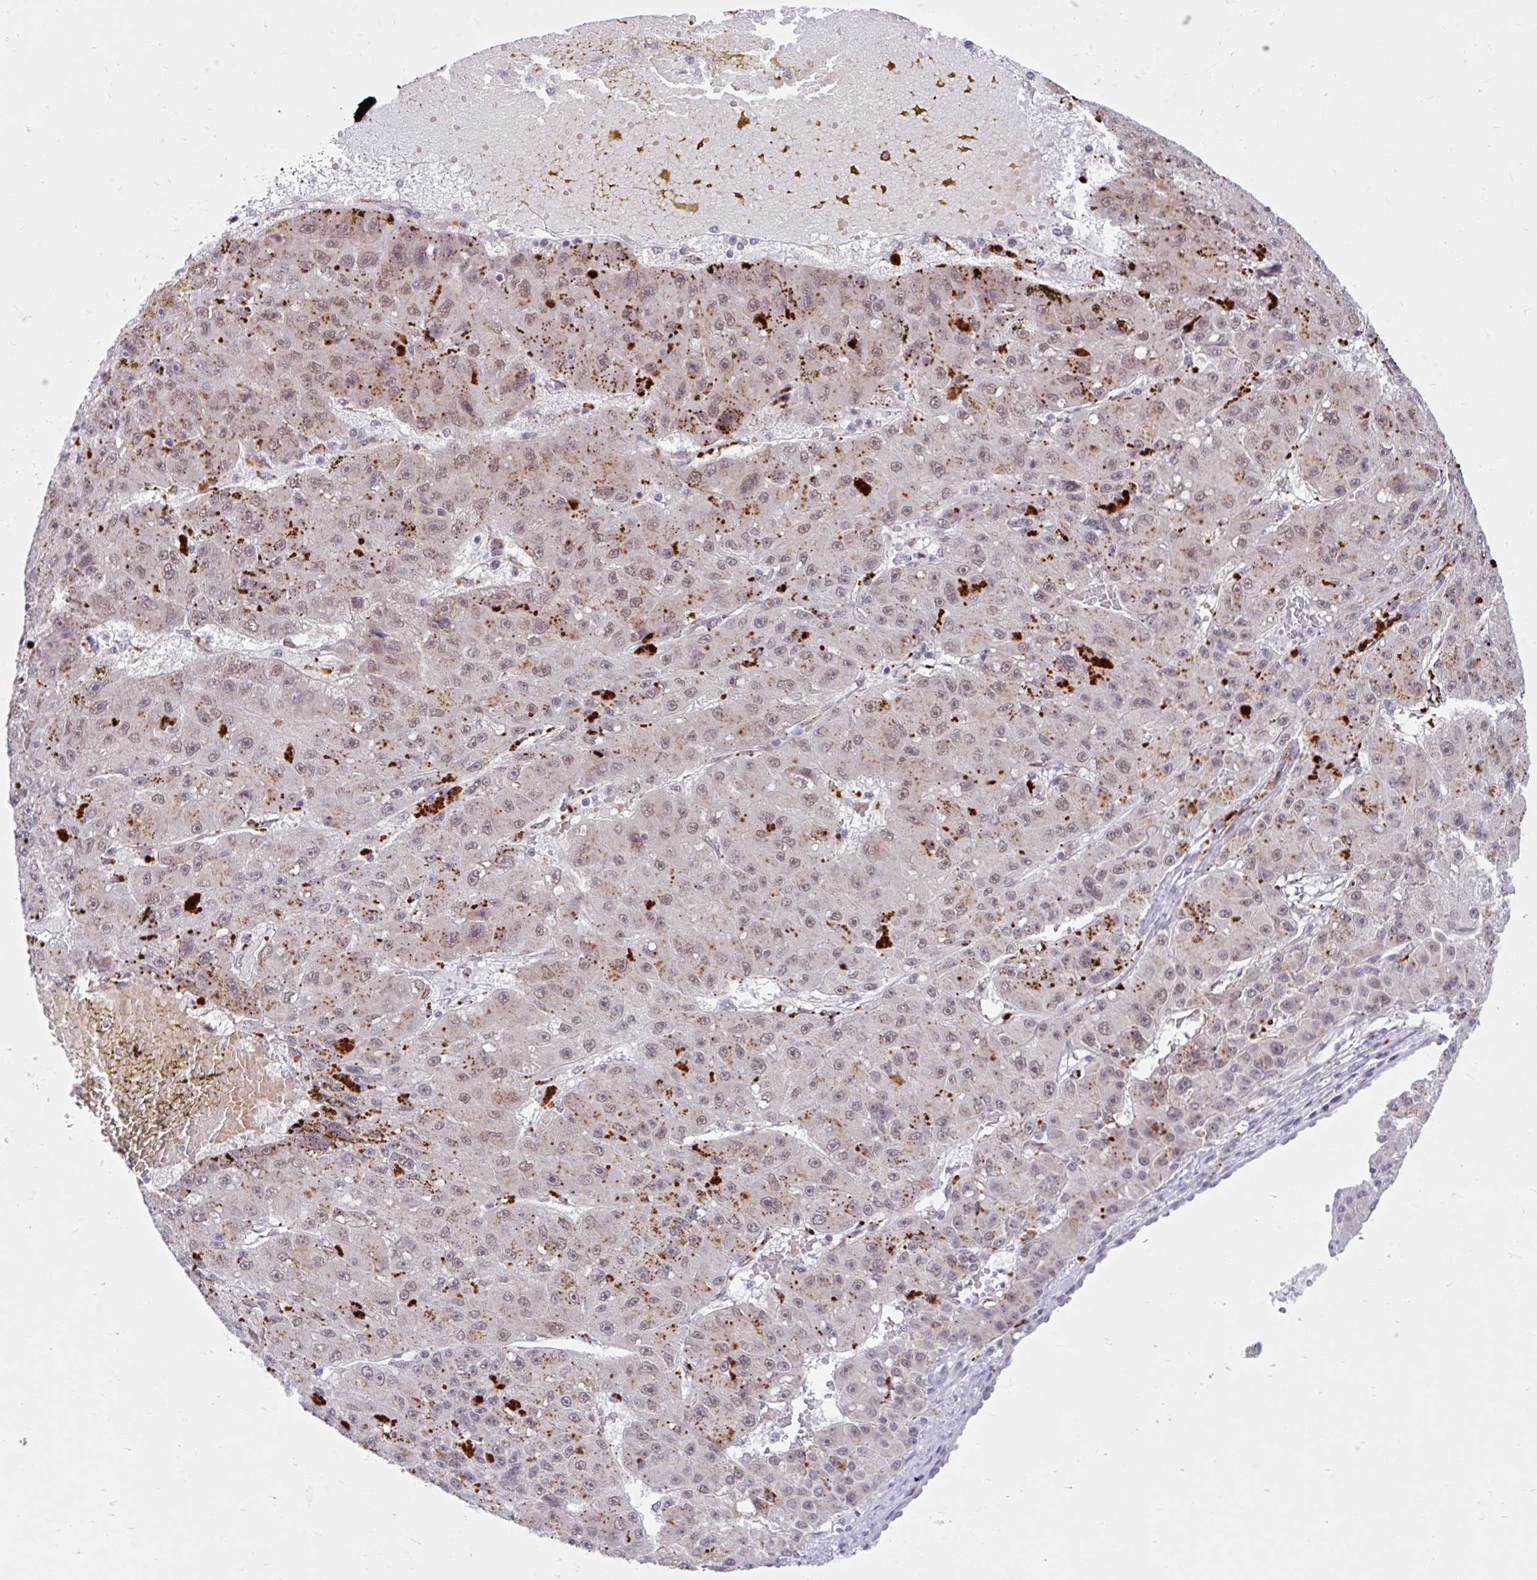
{"staining": {"intensity": "moderate", "quantity": ">75%", "location": "cytoplasmic/membranous,nuclear"}, "tissue": "liver cancer", "cell_type": "Tumor cells", "image_type": "cancer", "snomed": [{"axis": "morphology", "description": "Carcinoma, Hepatocellular, NOS"}, {"axis": "topography", "description": "Liver"}], "caption": "Protein analysis of liver cancer tissue demonstrates moderate cytoplasmic/membranous and nuclear positivity in about >75% of tumor cells.", "gene": "SRSF10", "patient": {"sex": "male", "age": 67}}